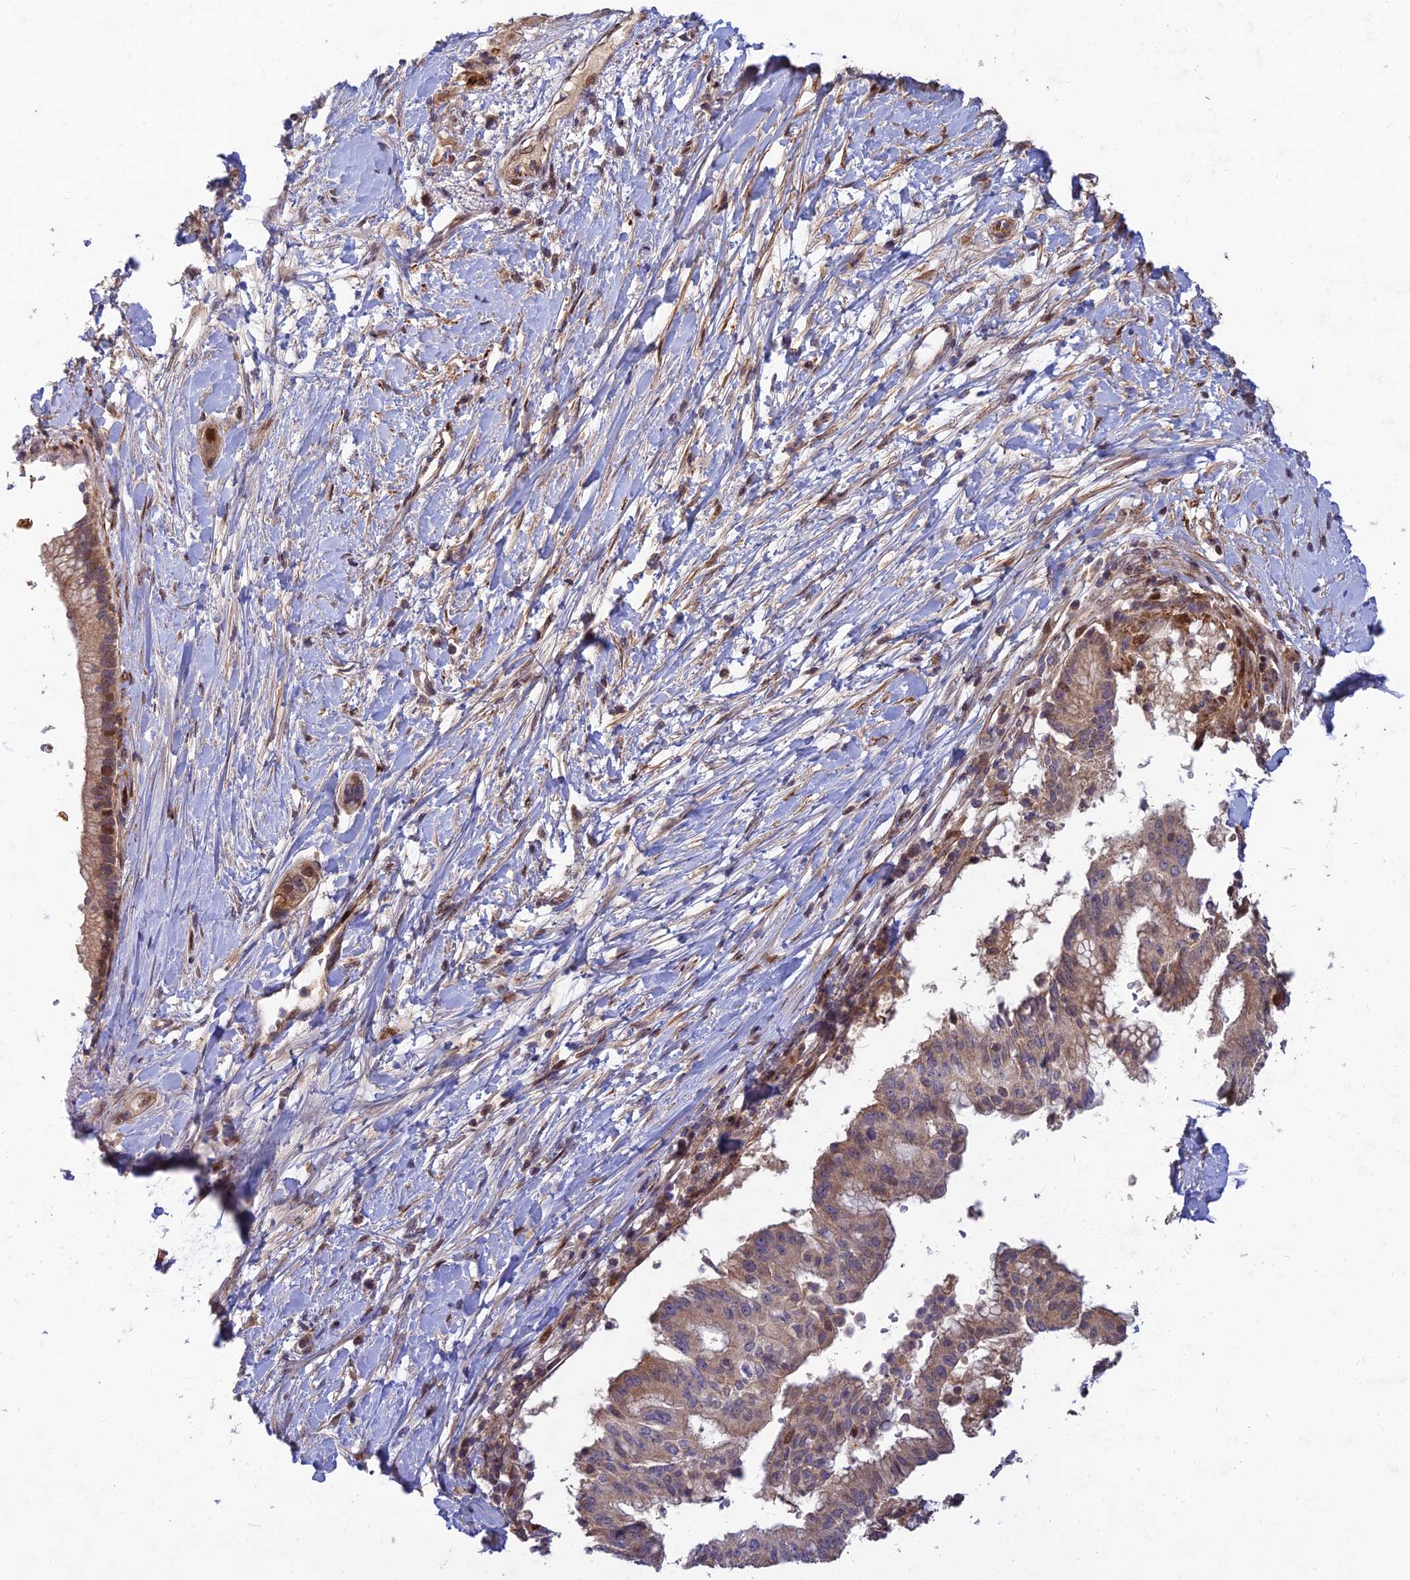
{"staining": {"intensity": "moderate", "quantity": "<25%", "location": "nuclear"}, "tissue": "pancreatic cancer", "cell_type": "Tumor cells", "image_type": "cancer", "snomed": [{"axis": "morphology", "description": "Adenocarcinoma, NOS"}, {"axis": "topography", "description": "Pancreas"}], "caption": "Tumor cells demonstrate low levels of moderate nuclear expression in about <25% of cells in human pancreatic cancer.", "gene": "RELCH", "patient": {"sex": "male", "age": 68}}